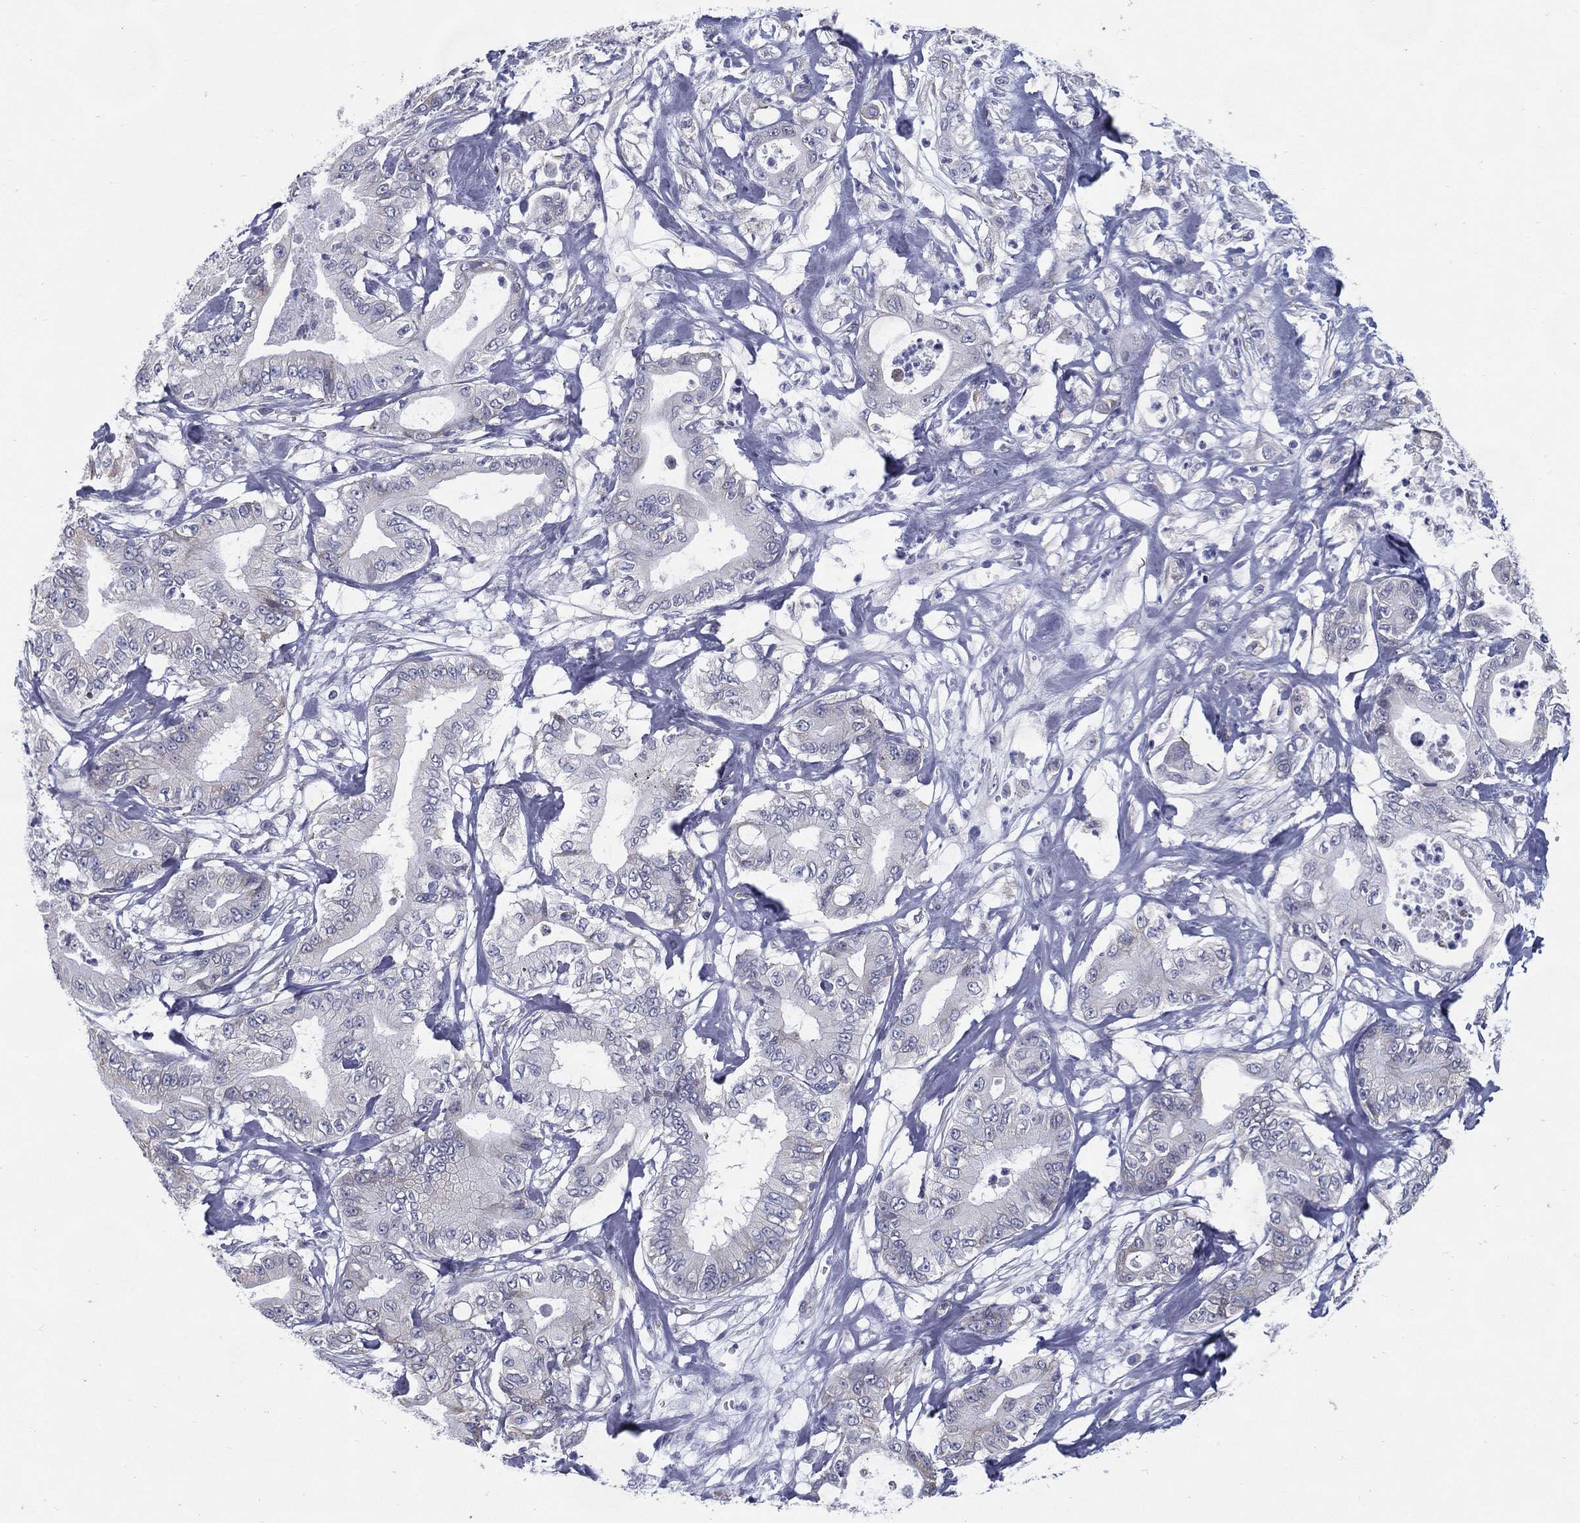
{"staining": {"intensity": "negative", "quantity": "none", "location": "none"}, "tissue": "pancreatic cancer", "cell_type": "Tumor cells", "image_type": "cancer", "snomed": [{"axis": "morphology", "description": "Adenocarcinoma, NOS"}, {"axis": "topography", "description": "Pancreas"}], "caption": "Protein analysis of pancreatic cancer shows no significant positivity in tumor cells.", "gene": "C19orf18", "patient": {"sex": "male", "age": 71}}